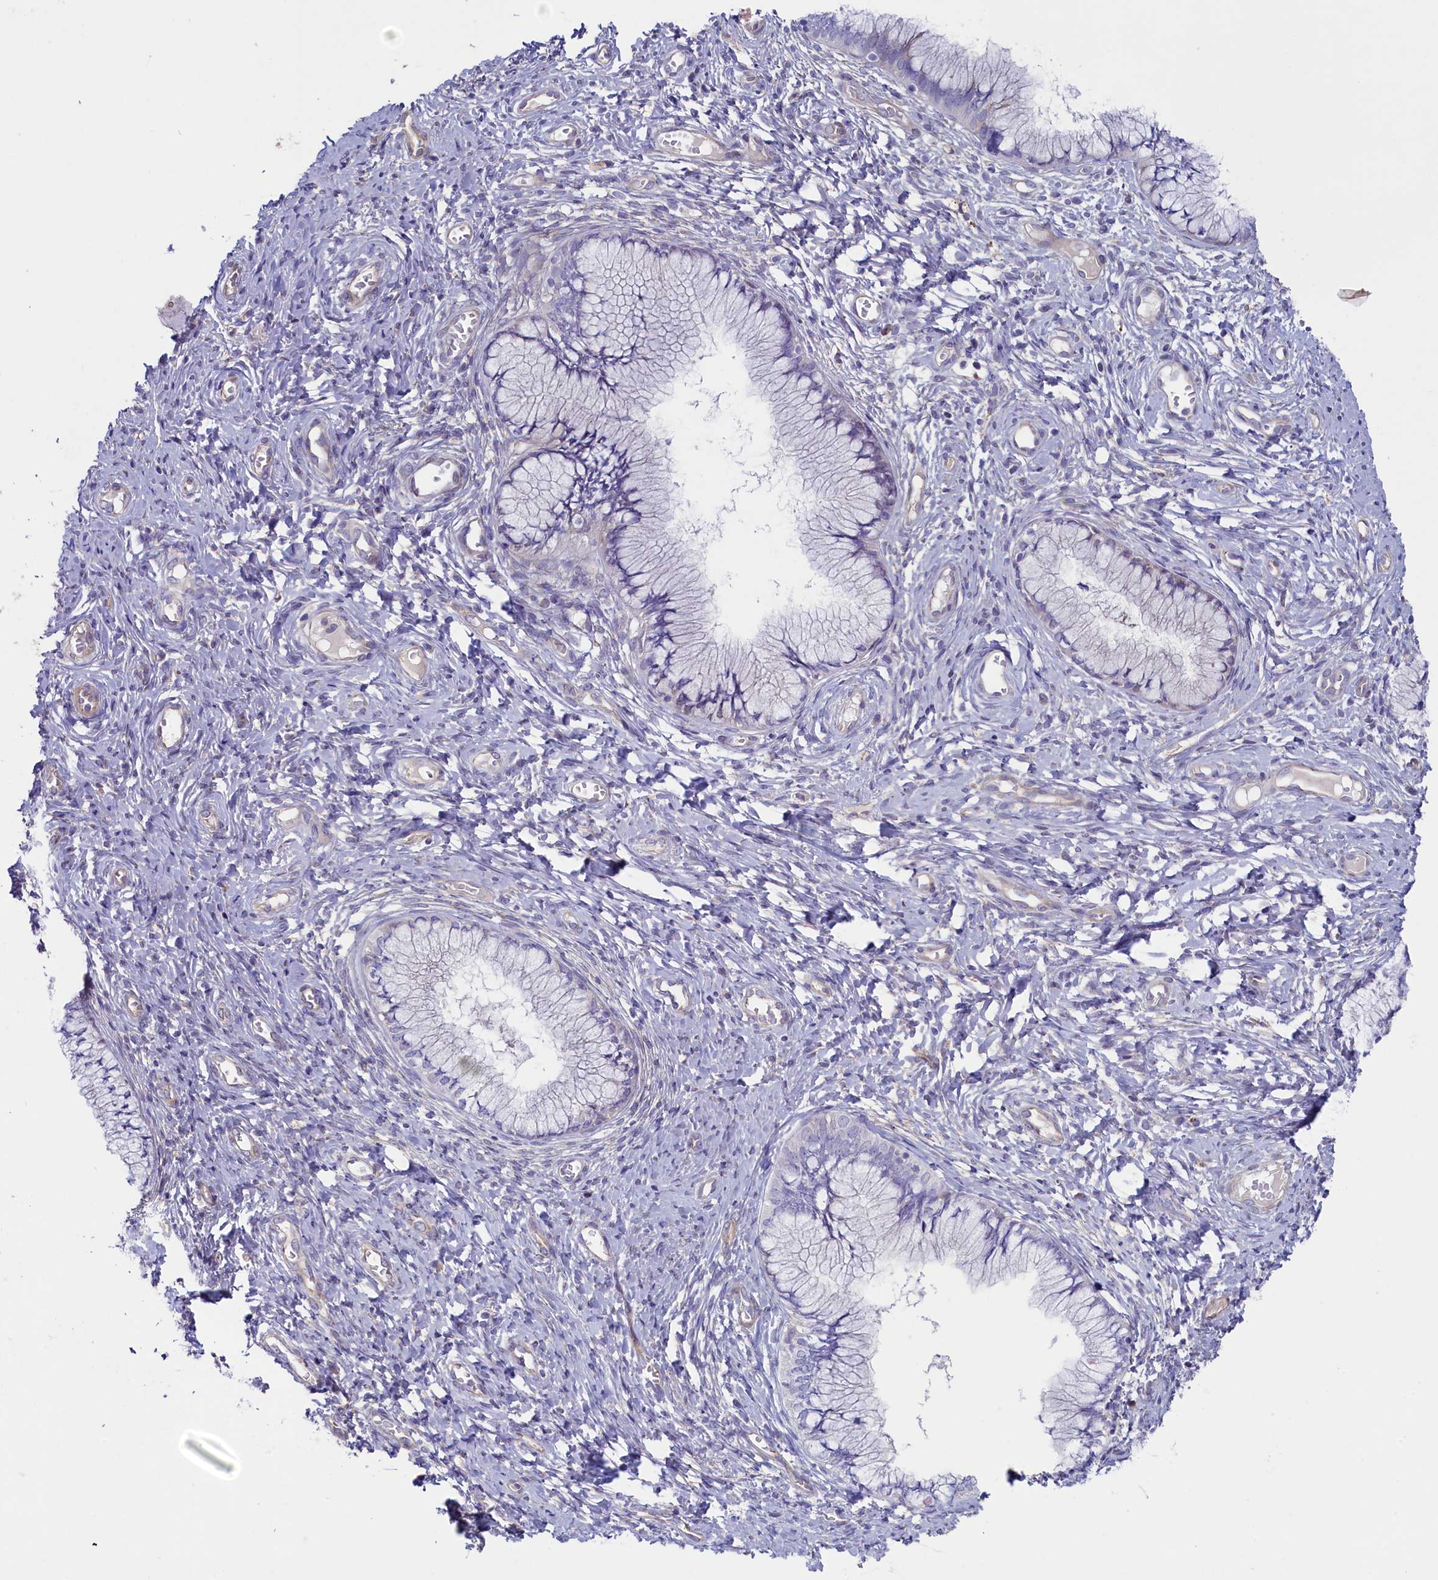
{"staining": {"intensity": "negative", "quantity": "none", "location": "none"}, "tissue": "cervix", "cell_type": "Glandular cells", "image_type": "normal", "snomed": [{"axis": "morphology", "description": "Normal tissue, NOS"}, {"axis": "topography", "description": "Cervix"}], "caption": "Cervix stained for a protein using IHC shows no positivity glandular cells.", "gene": "GPR108", "patient": {"sex": "female", "age": 42}}